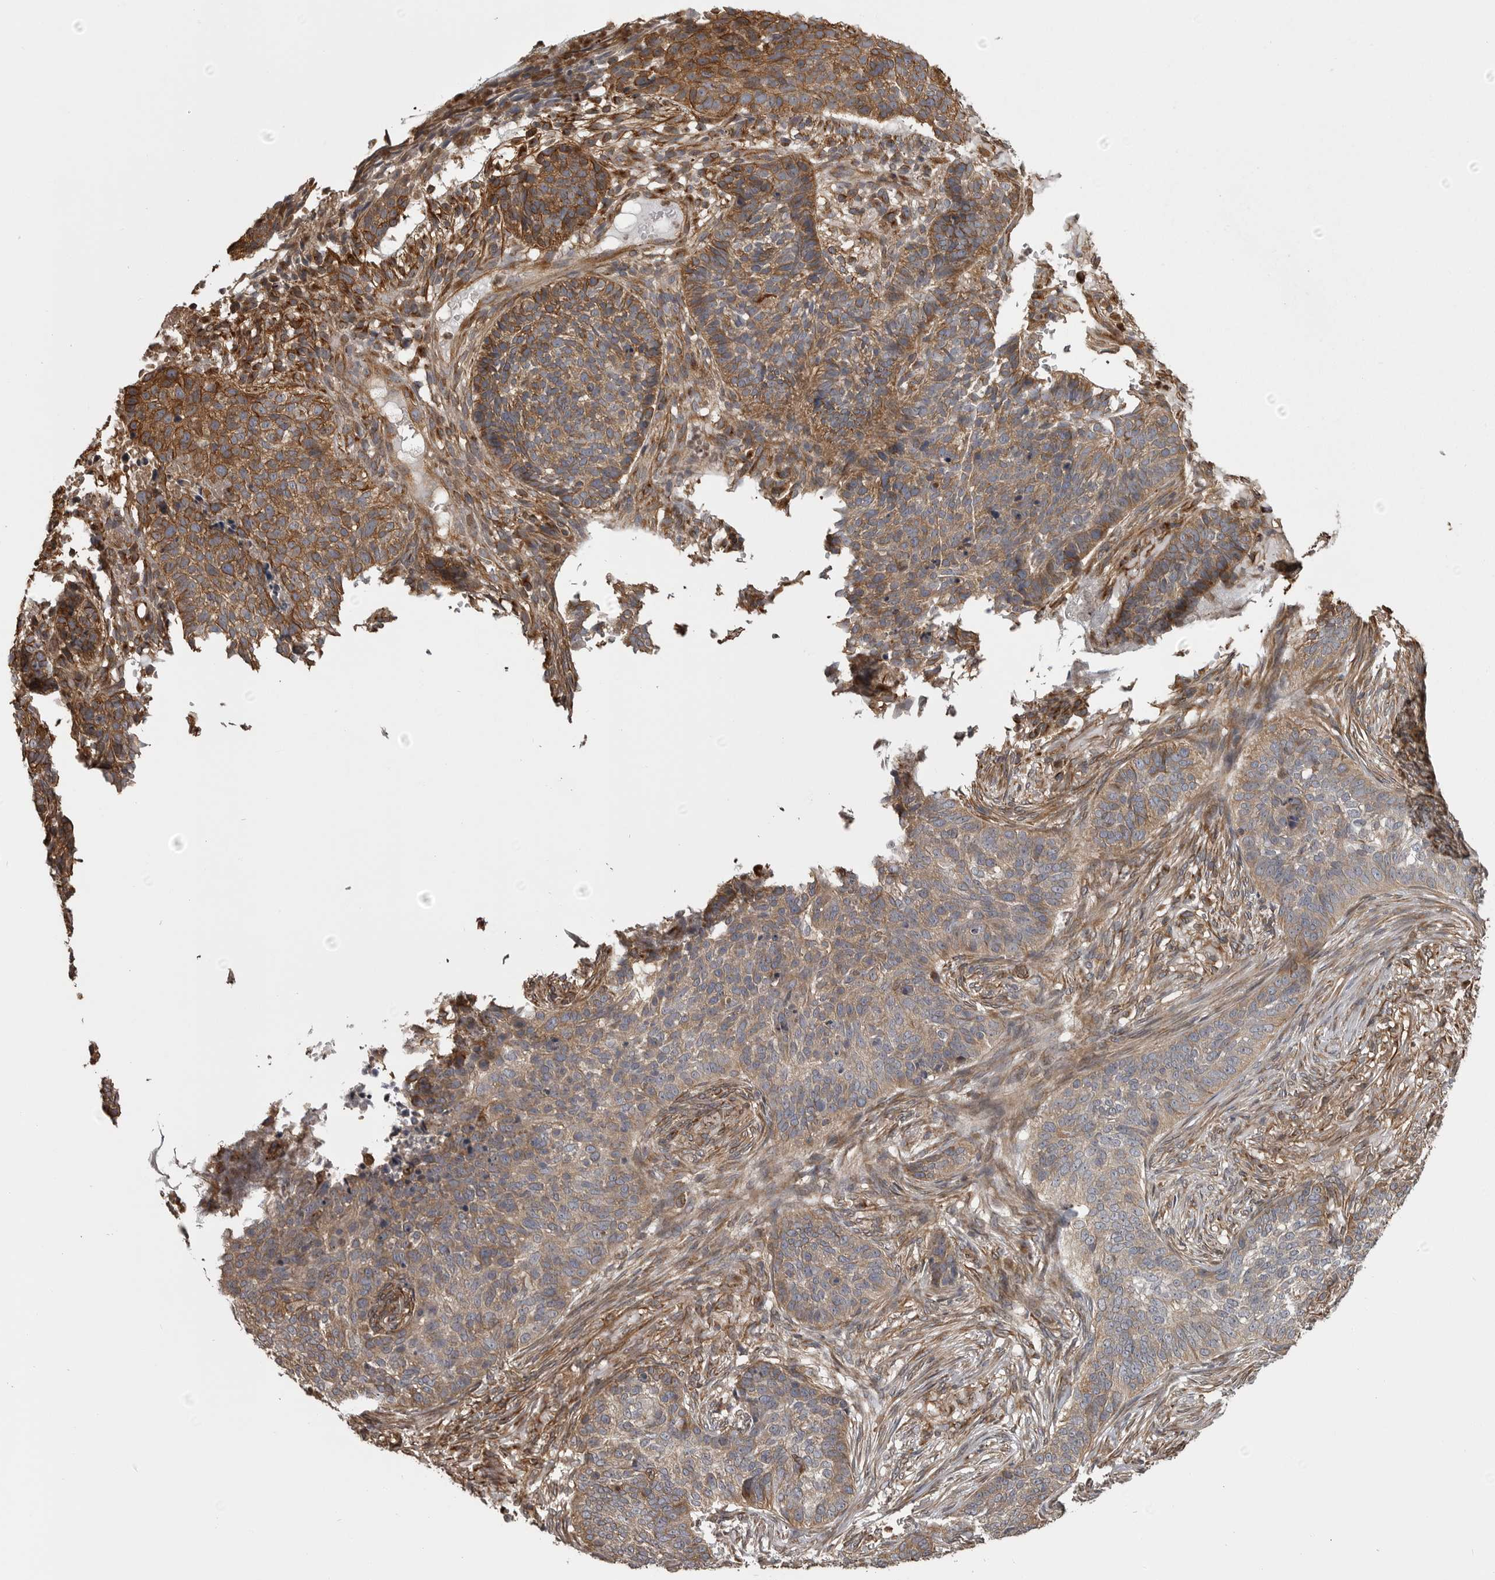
{"staining": {"intensity": "moderate", "quantity": ">75%", "location": "cytoplasmic/membranous"}, "tissue": "skin cancer", "cell_type": "Tumor cells", "image_type": "cancer", "snomed": [{"axis": "morphology", "description": "Basal cell carcinoma"}, {"axis": "topography", "description": "Skin"}], "caption": "Protein expression analysis of skin cancer displays moderate cytoplasmic/membranous staining in approximately >75% of tumor cells. (Brightfield microscopy of DAB IHC at high magnification).", "gene": "ZNRF1", "patient": {"sex": "male", "age": 85}}